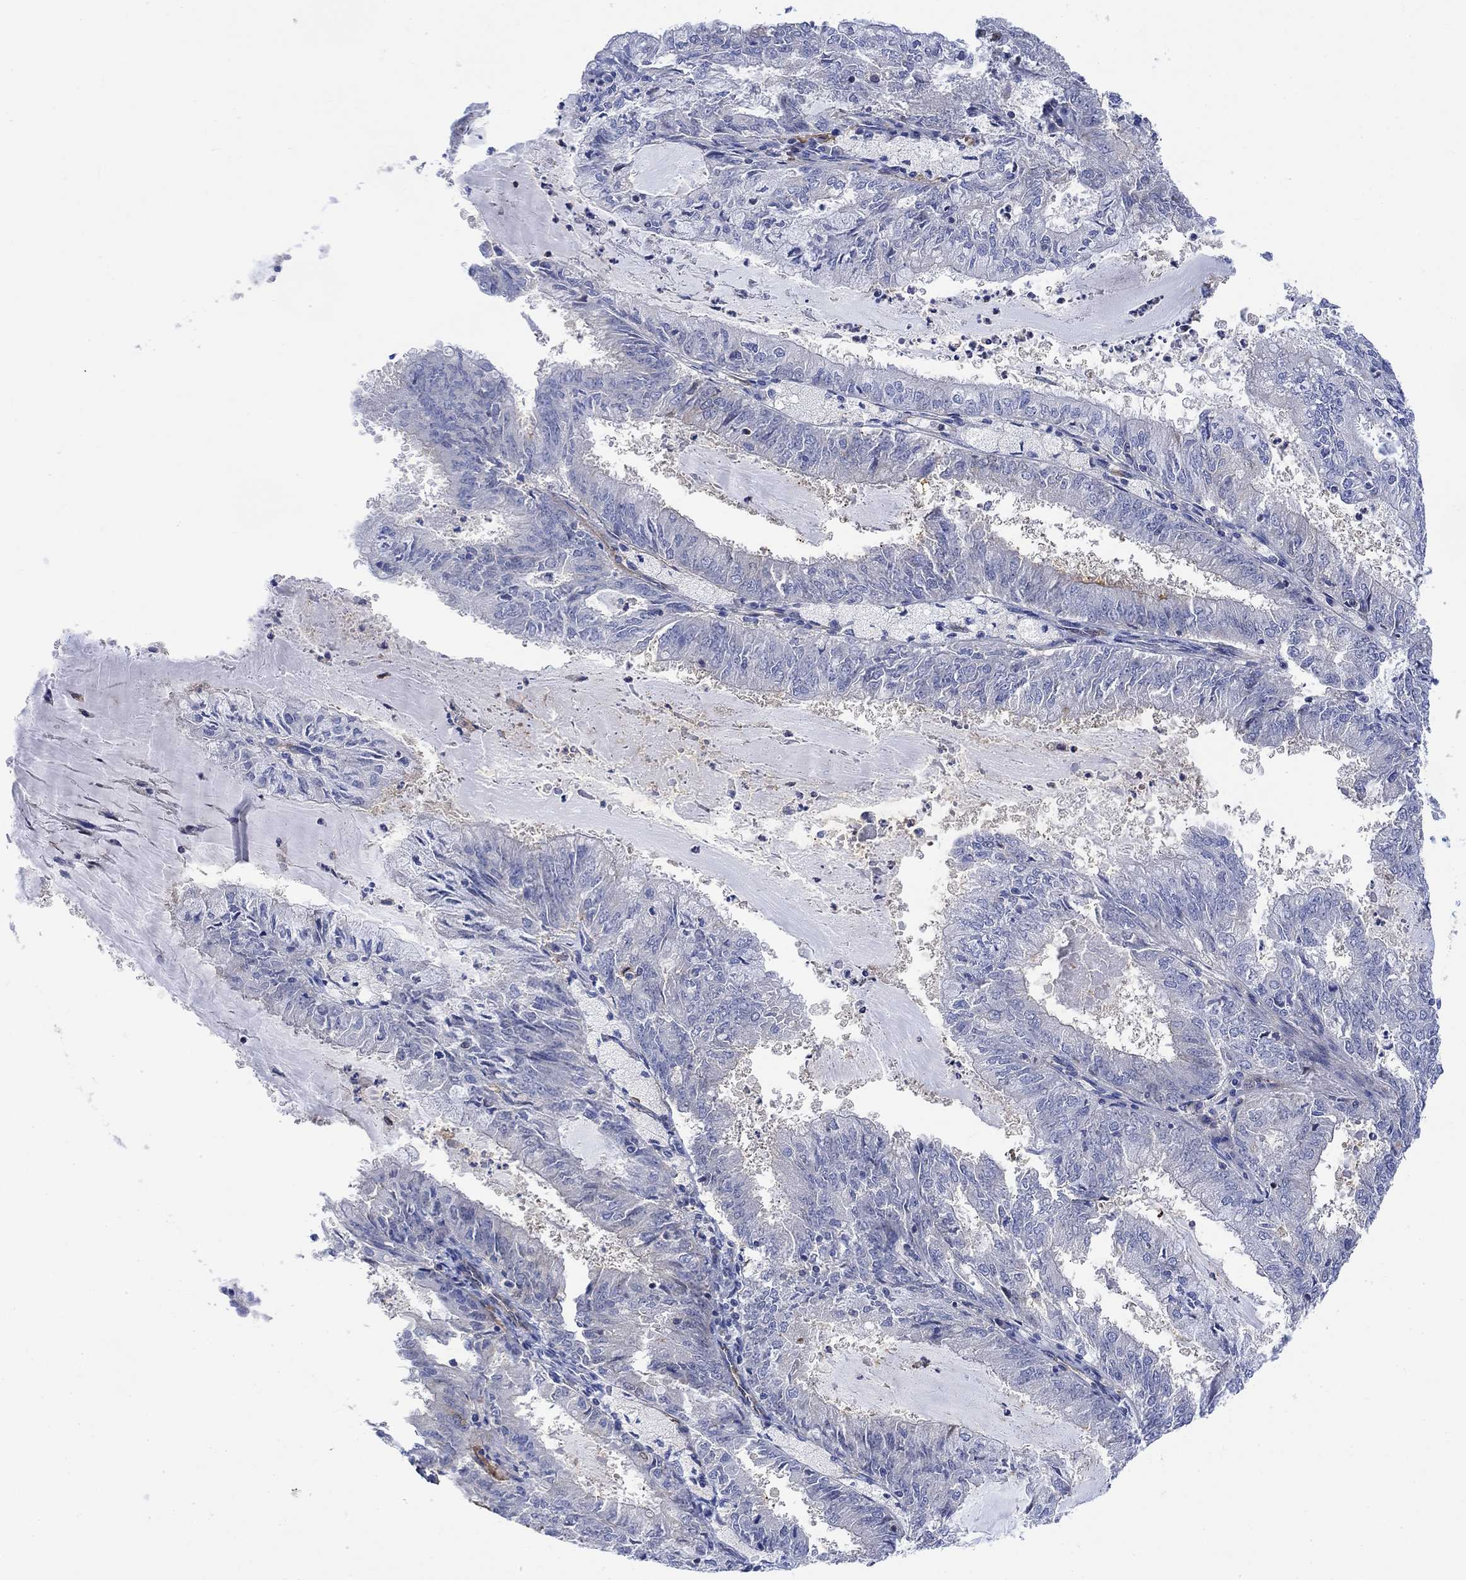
{"staining": {"intensity": "negative", "quantity": "none", "location": "none"}, "tissue": "endometrial cancer", "cell_type": "Tumor cells", "image_type": "cancer", "snomed": [{"axis": "morphology", "description": "Adenocarcinoma, NOS"}, {"axis": "topography", "description": "Endometrium"}], "caption": "Immunohistochemical staining of human endometrial adenocarcinoma displays no significant staining in tumor cells.", "gene": "ARSK", "patient": {"sex": "female", "age": 57}}